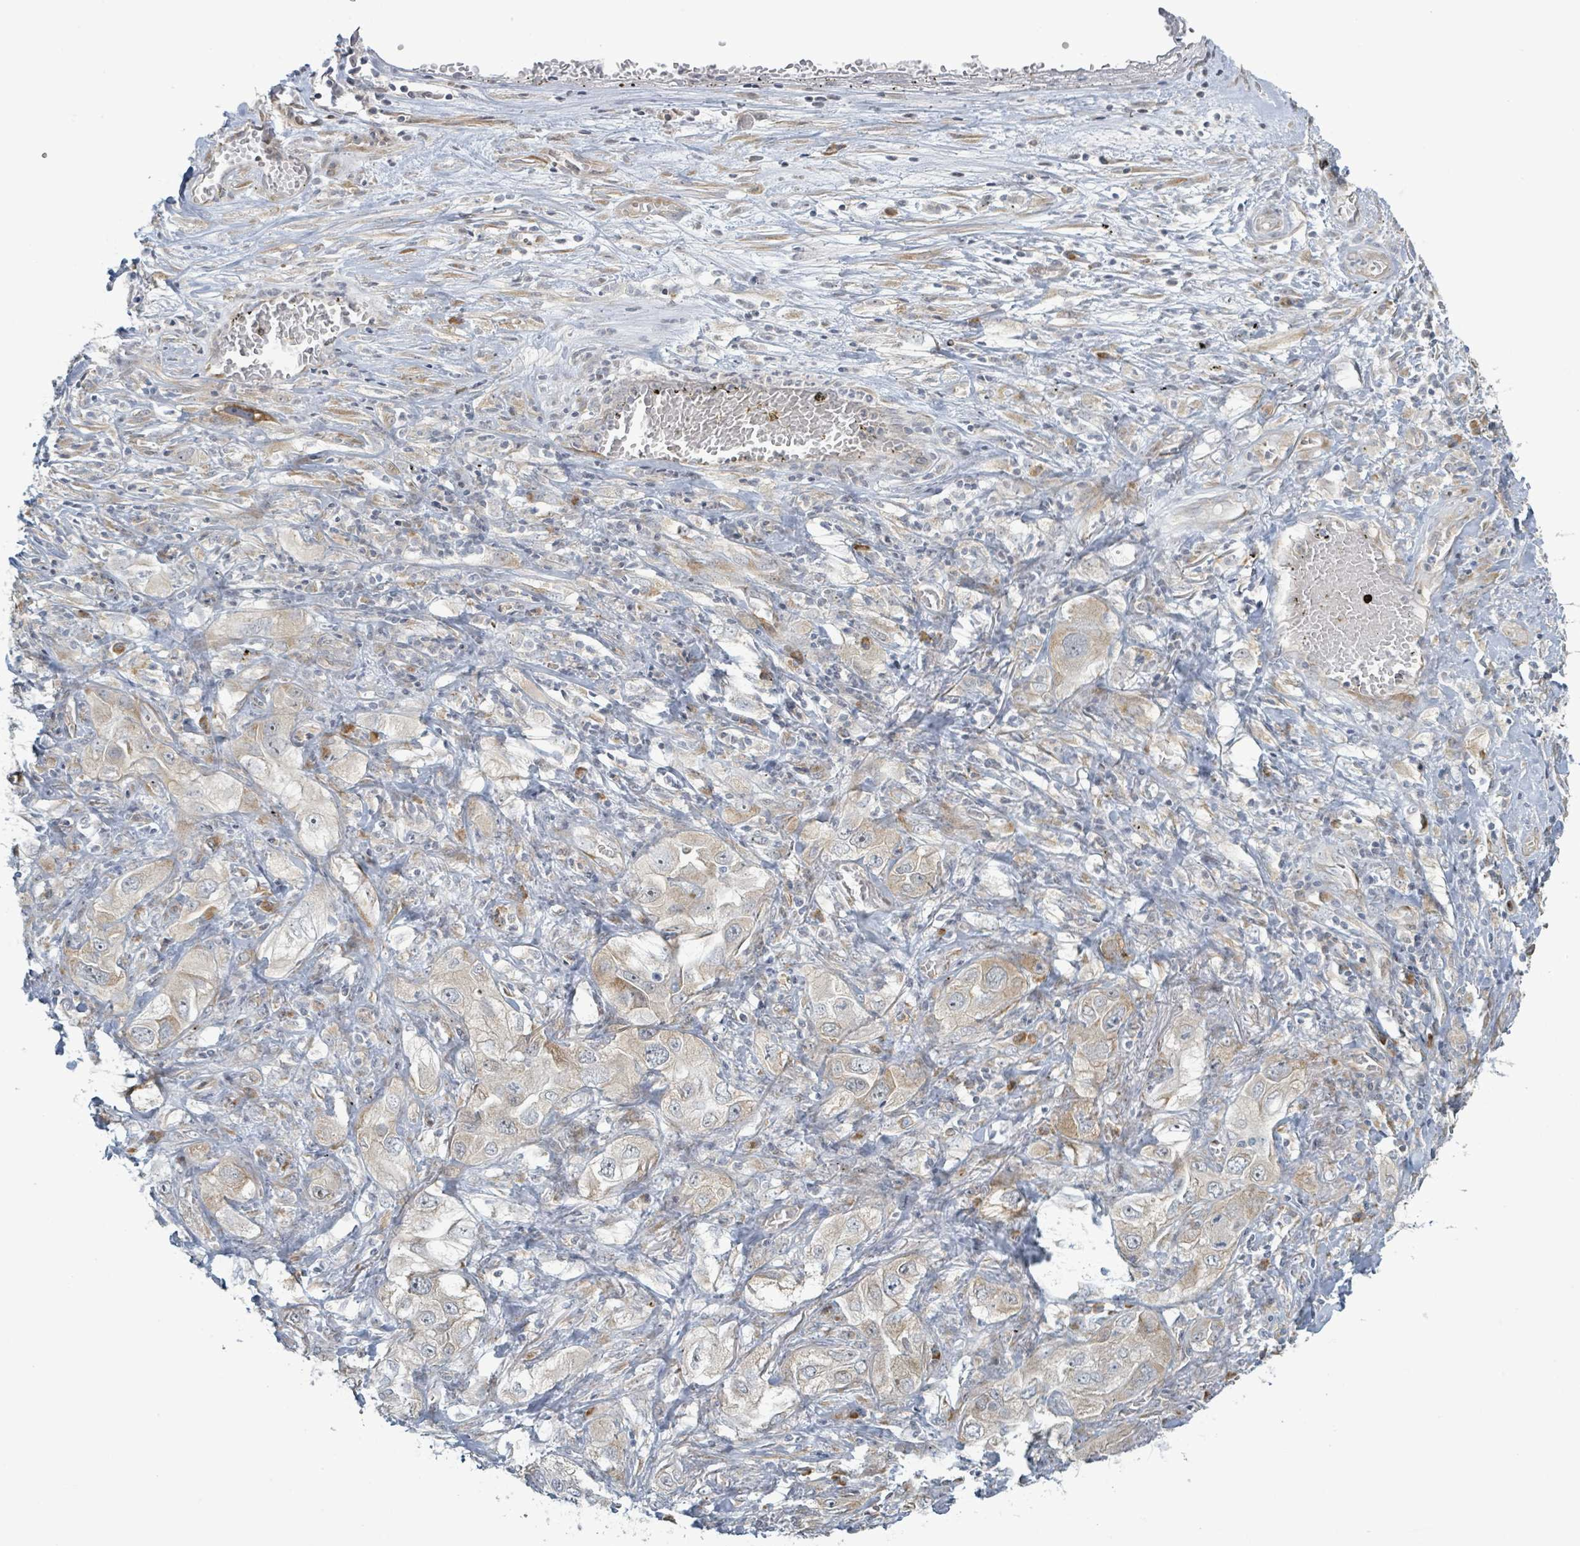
{"staining": {"intensity": "weak", "quantity": "<25%", "location": "cytoplasmic/membranous"}, "tissue": "lung cancer", "cell_type": "Tumor cells", "image_type": "cancer", "snomed": [{"axis": "morphology", "description": "Squamous cell carcinoma, NOS"}, {"axis": "topography", "description": "Lung"}], "caption": "Immunohistochemical staining of lung squamous cell carcinoma reveals no significant positivity in tumor cells. (Brightfield microscopy of DAB (3,3'-diaminobenzidine) immunohistochemistry at high magnification).", "gene": "RPL32", "patient": {"sex": "female", "age": 69}}